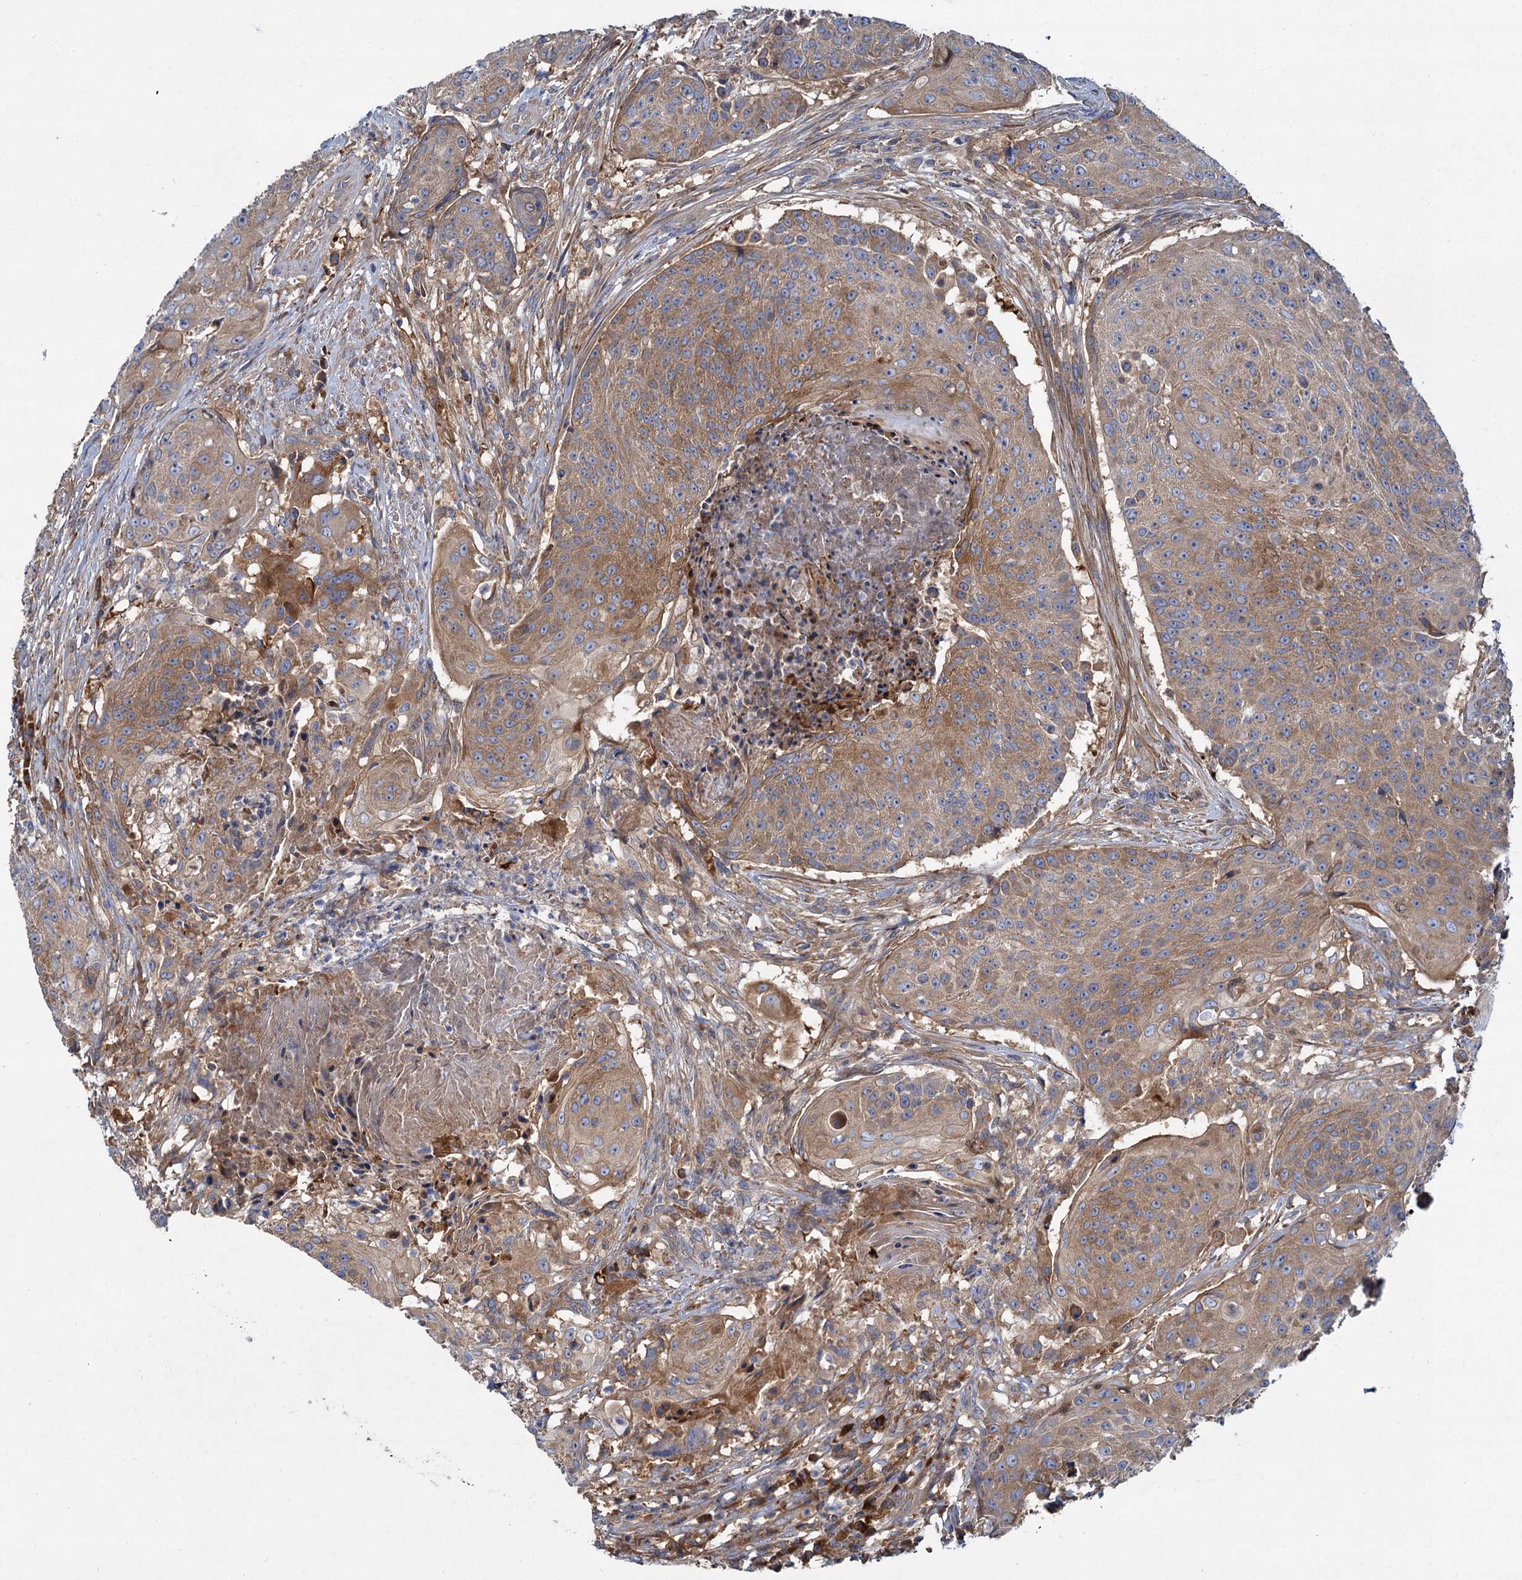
{"staining": {"intensity": "moderate", "quantity": ">75%", "location": "cytoplasmic/membranous"}, "tissue": "urothelial cancer", "cell_type": "Tumor cells", "image_type": "cancer", "snomed": [{"axis": "morphology", "description": "Urothelial carcinoma, High grade"}, {"axis": "topography", "description": "Urinary bladder"}], "caption": "A brown stain shows moderate cytoplasmic/membranous expression of a protein in human urothelial cancer tumor cells.", "gene": "ALKBH7", "patient": {"sex": "female", "age": 63}}